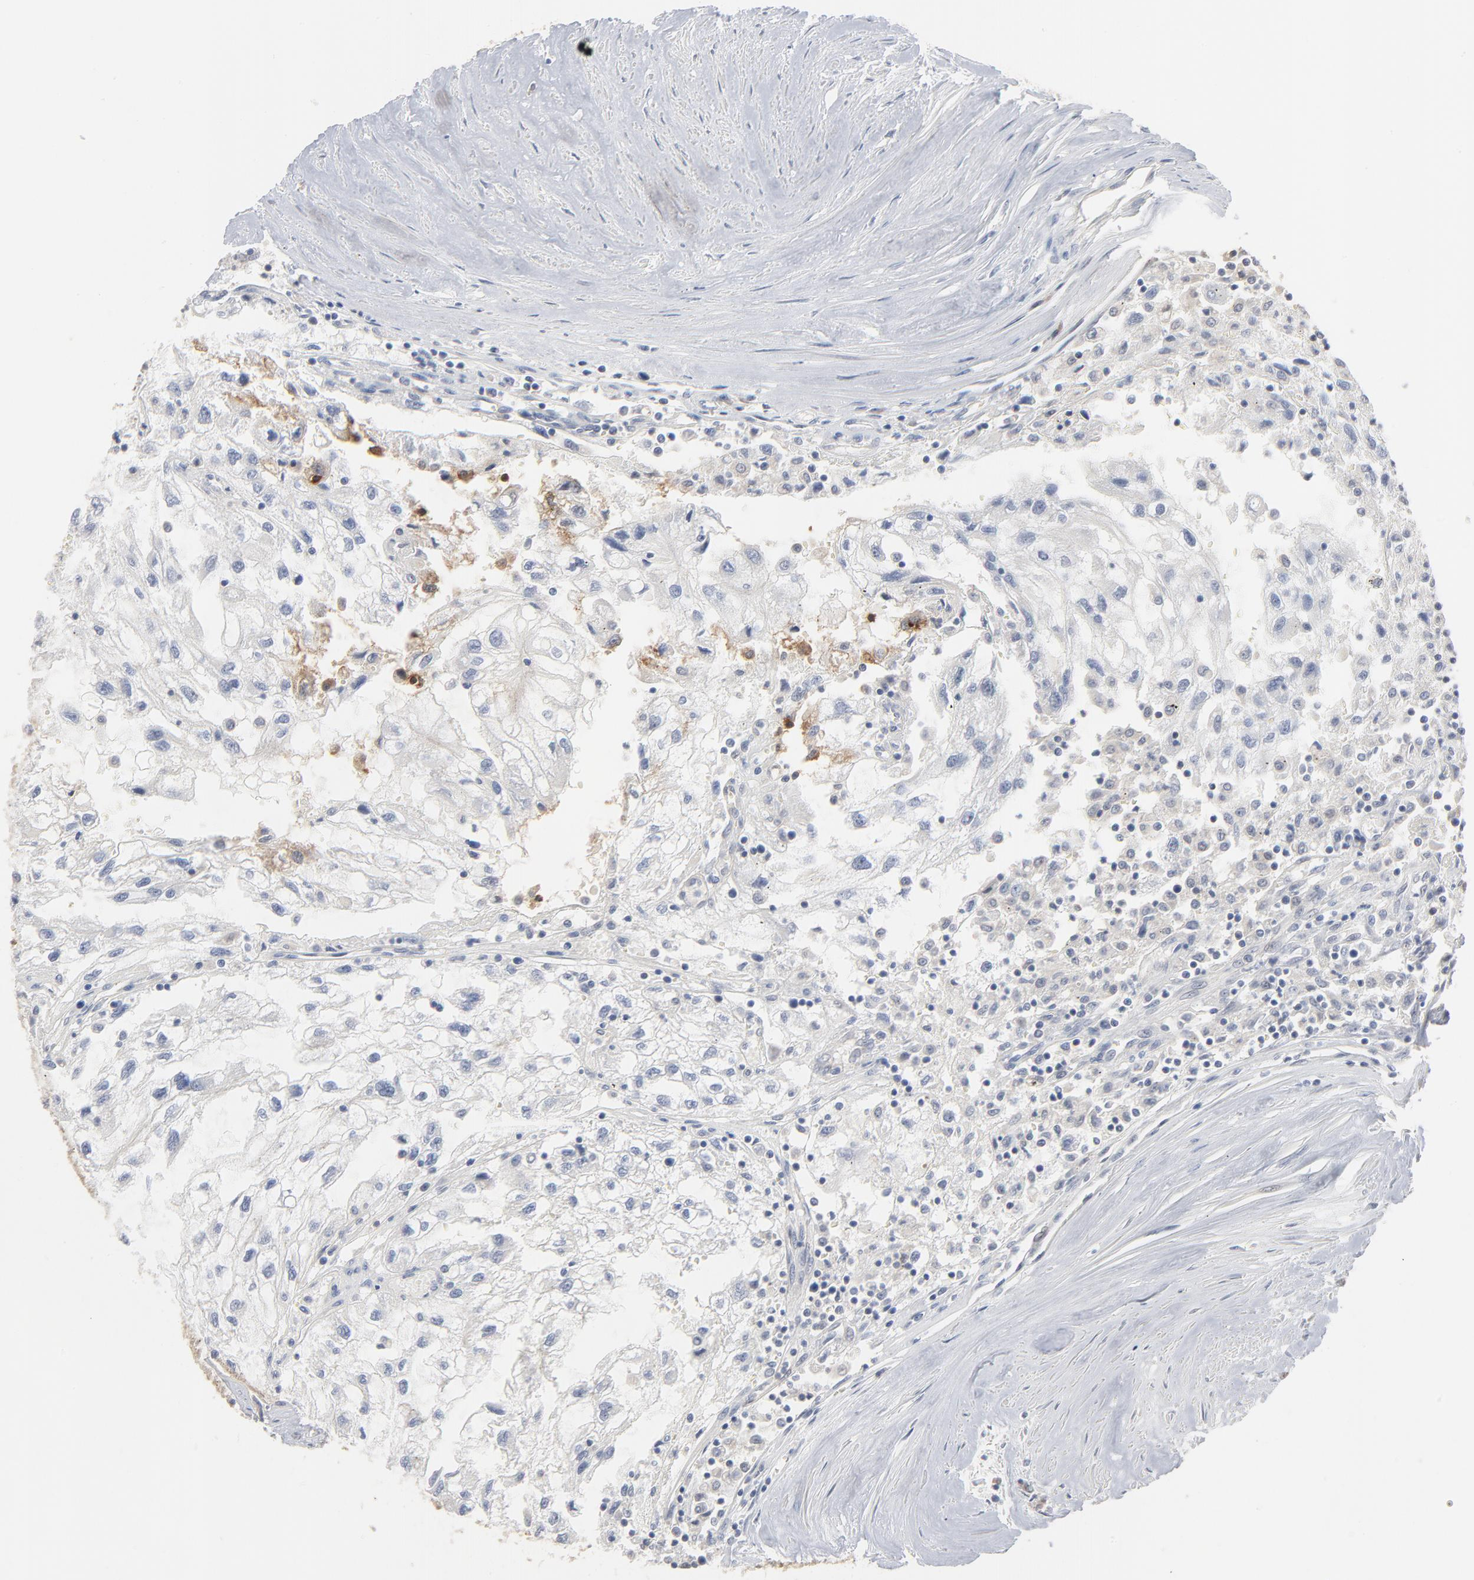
{"staining": {"intensity": "negative", "quantity": "none", "location": "none"}, "tissue": "renal cancer", "cell_type": "Tumor cells", "image_type": "cancer", "snomed": [{"axis": "morphology", "description": "Normal tissue, NOS"}, {"axis": "morphology", "description": "Adenocarcinoma, NOS"}, {"axis": "topography", "description": "Kidney"}], "caption": "A high-resolution micrograph shows immunohistochemistry (IHC) staining of renal adenocarcinoma, which displays no significant positivity in tumor cells.", "gene": "EPCAM", "patient": {"sex": "male", "age": 71}}